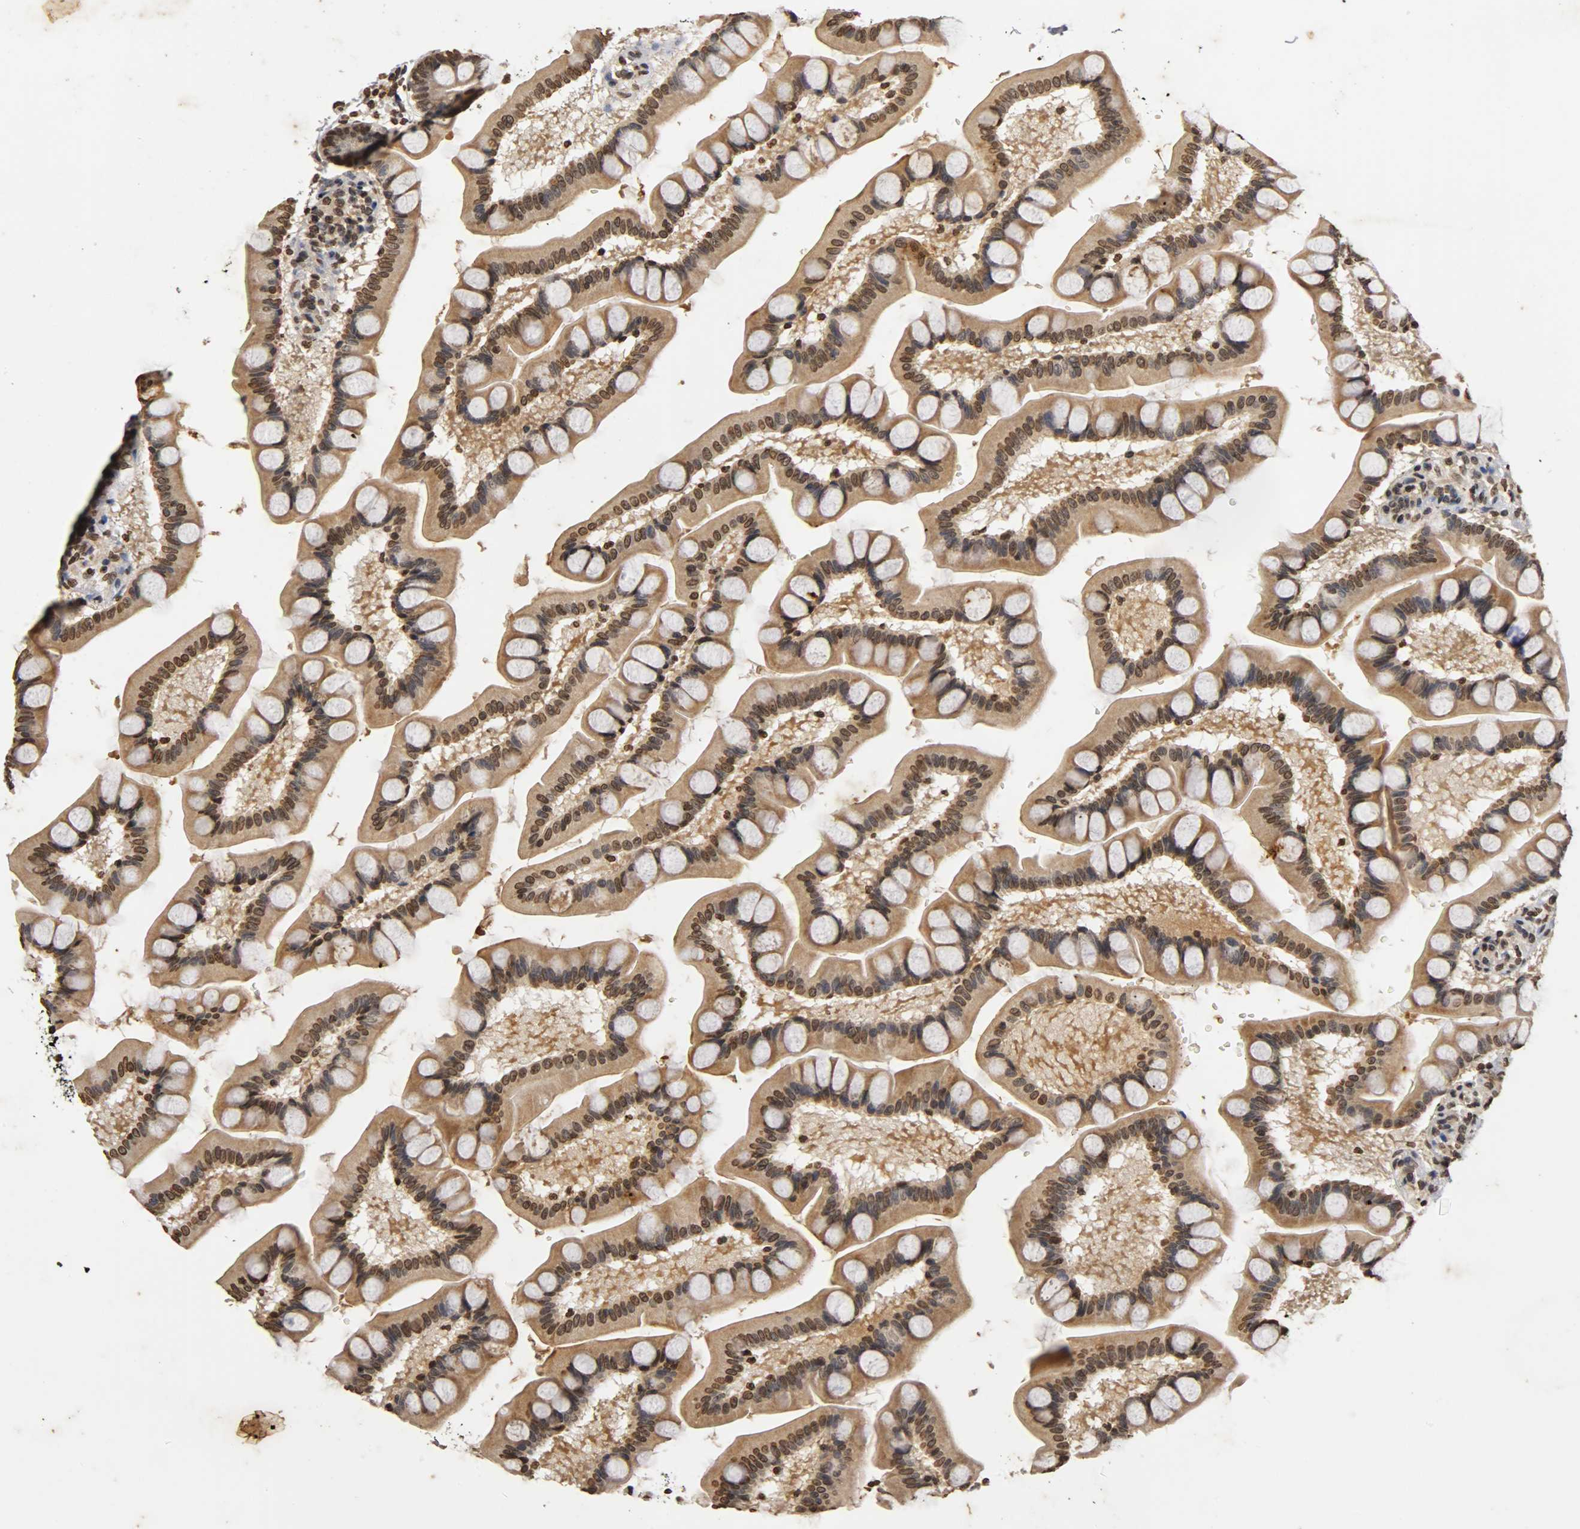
{"staining": {"intensity": "moderate", "quantity": ">75%", "location": "cytoplasmic/membranous,nuclear"}, "tissue": "small intestine", "cell_type": "Glandular cells", "image_type": "normal", "snomed": [{"axis": "morphology", "description": "Normal tissue, NOS"}, {"axis": "topography", "description": "Small intestine"}], "caption": "A brown stain highlights moderate cytoplasmic/membranous,nuclear positivity of a protein in glandular cells of unremarkable human small intestine. The staining is performed using DAB (3,3'-diaminobenzidine) brown chromogen to label protein expression. The nuclei are counter-stained blue using hematoxylin.", "gene": "ERCC2", "patient": {"sex": "male", "age": 41}}